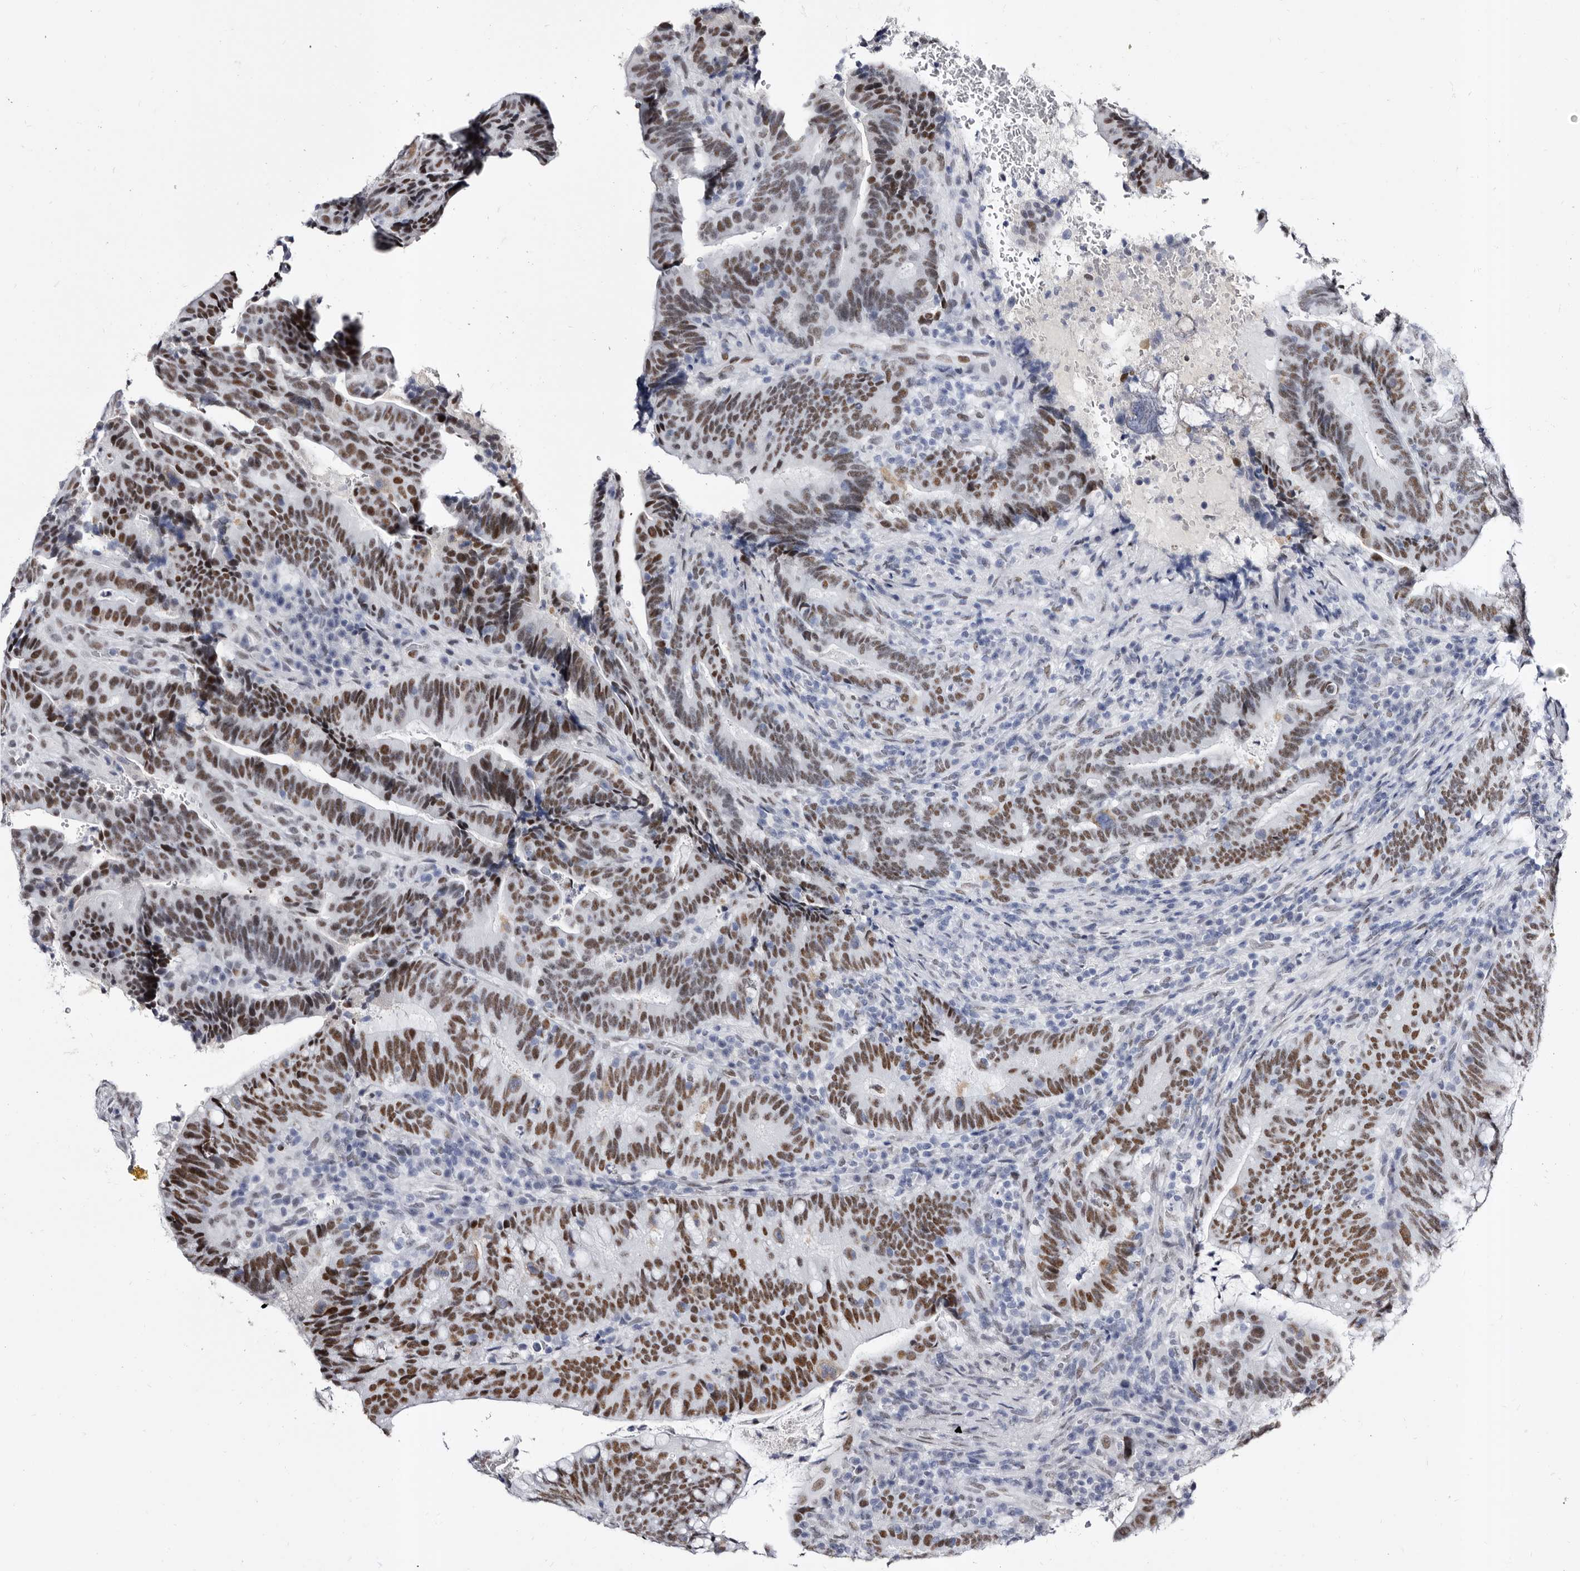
{"staining": {"intensity": "moderate", "quantity": ">75%", "location": "nuclear"}, "tissue": "colorectal cancer", "cell_type": "Tumor cells", "image_type": "cancer", "snomed": [{"axis": "morphology", "description": "Adenocarcinoma, NOS"}, {"axis": "topography", "description": "Colon"}], "caption": "Immunohistochemical staining of adenocarcinoma (colorectal) exhibits moderate nuclear protein staining in about >75% of tumor cells.", "gene": "ZNF326", "patient": {"sex": "female", "age": 66}}